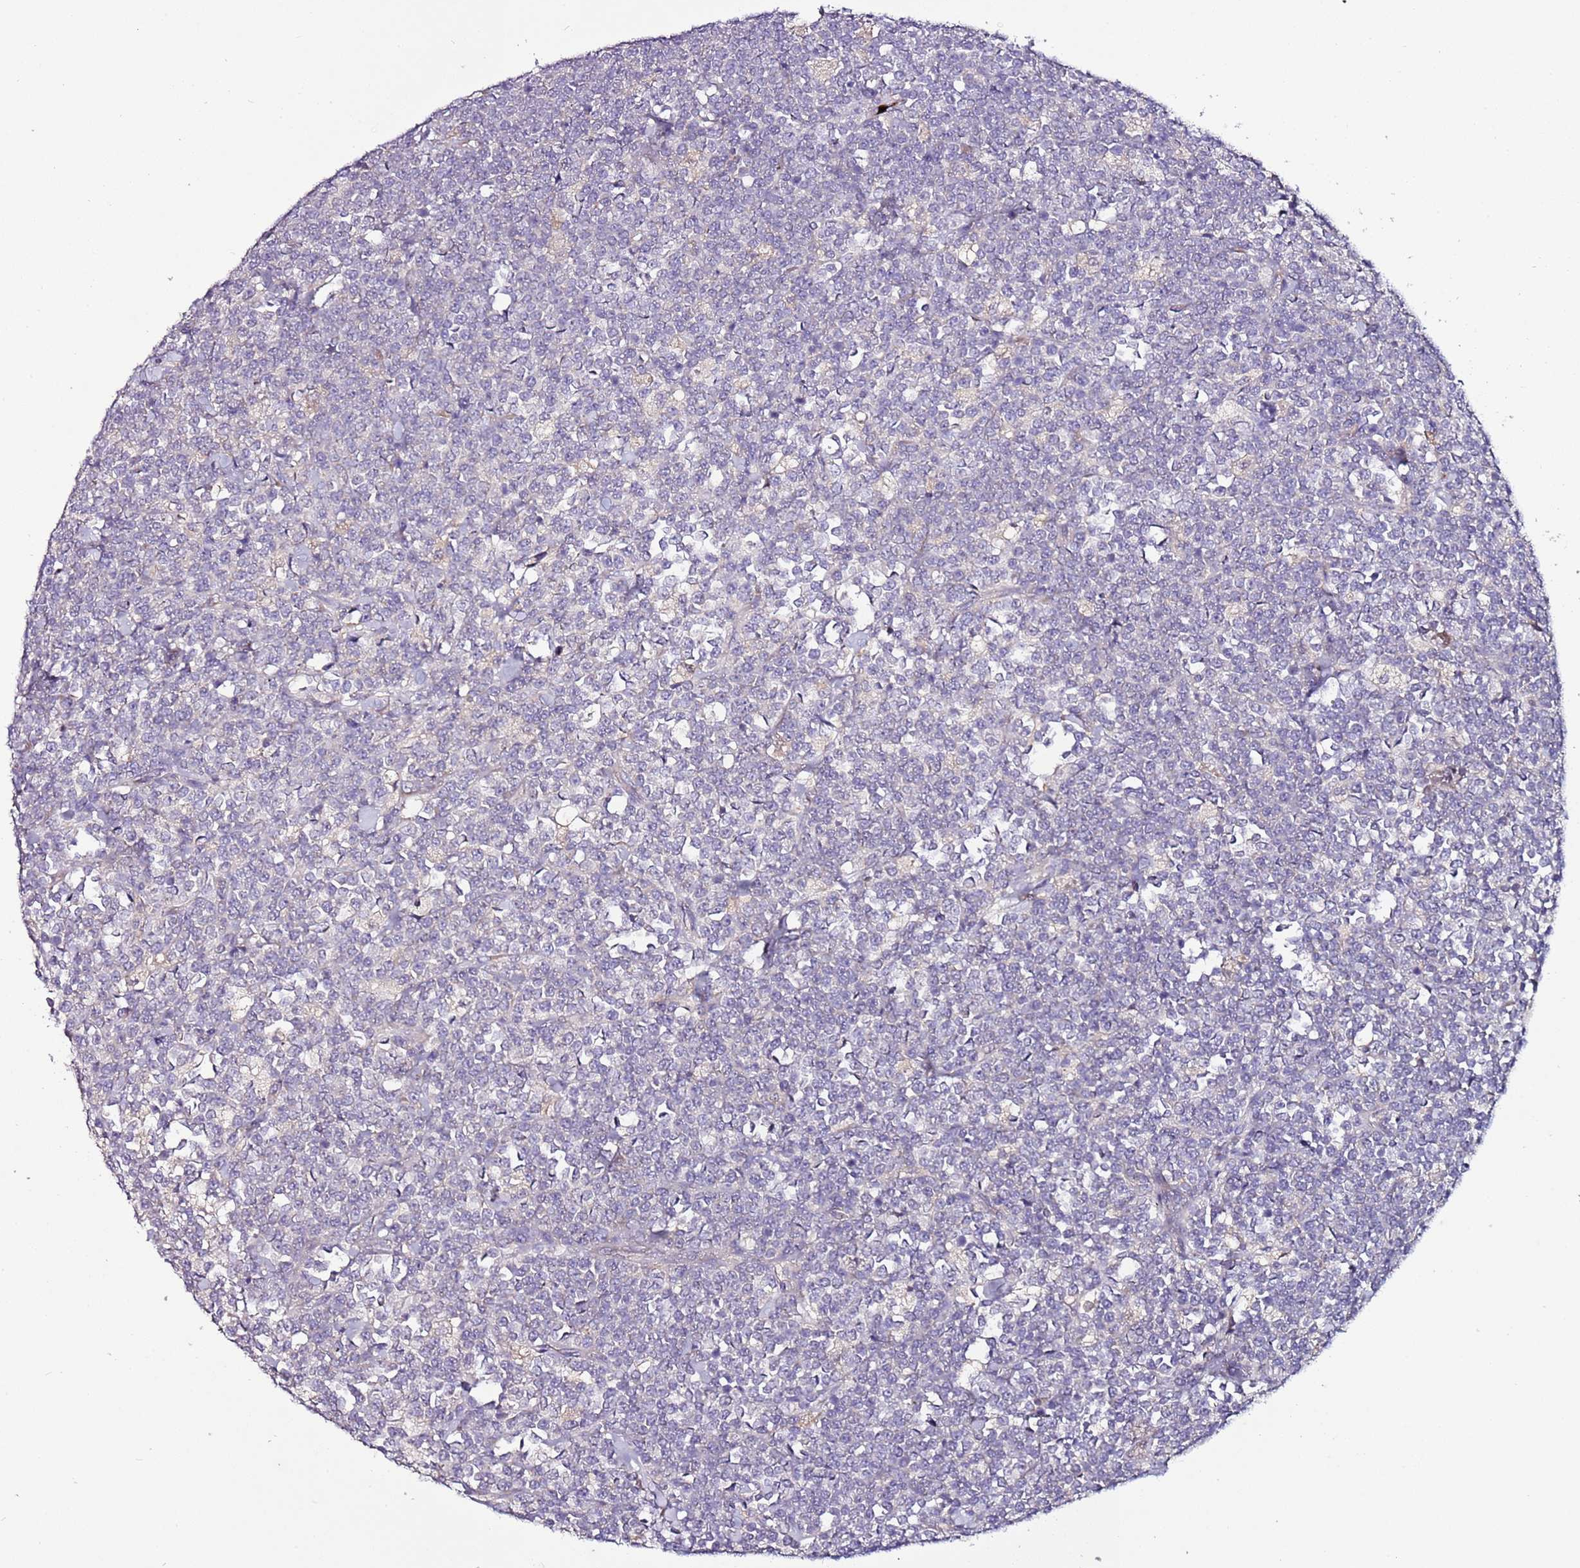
{"staining": {"intensity": "negative", "quantity": "none", "location": "none"}, "tissue": "lymphoma", "cell_type": "Tumor cells", "image_type": "cancer", "snomed": [{"axis": "morphology", "description": "Malignant lymphoma, non-Hodgkin's type, High grade"}, {"axis": "topography", "description": "Small intestine"}, {"axis": "topography", "description": "Colon"}], "caption": "Protein analysis of lymphoma displays no significant expression in tumor cells.", "gene": "FAM20A", "patient": {"sex": "male", "age": 8}}